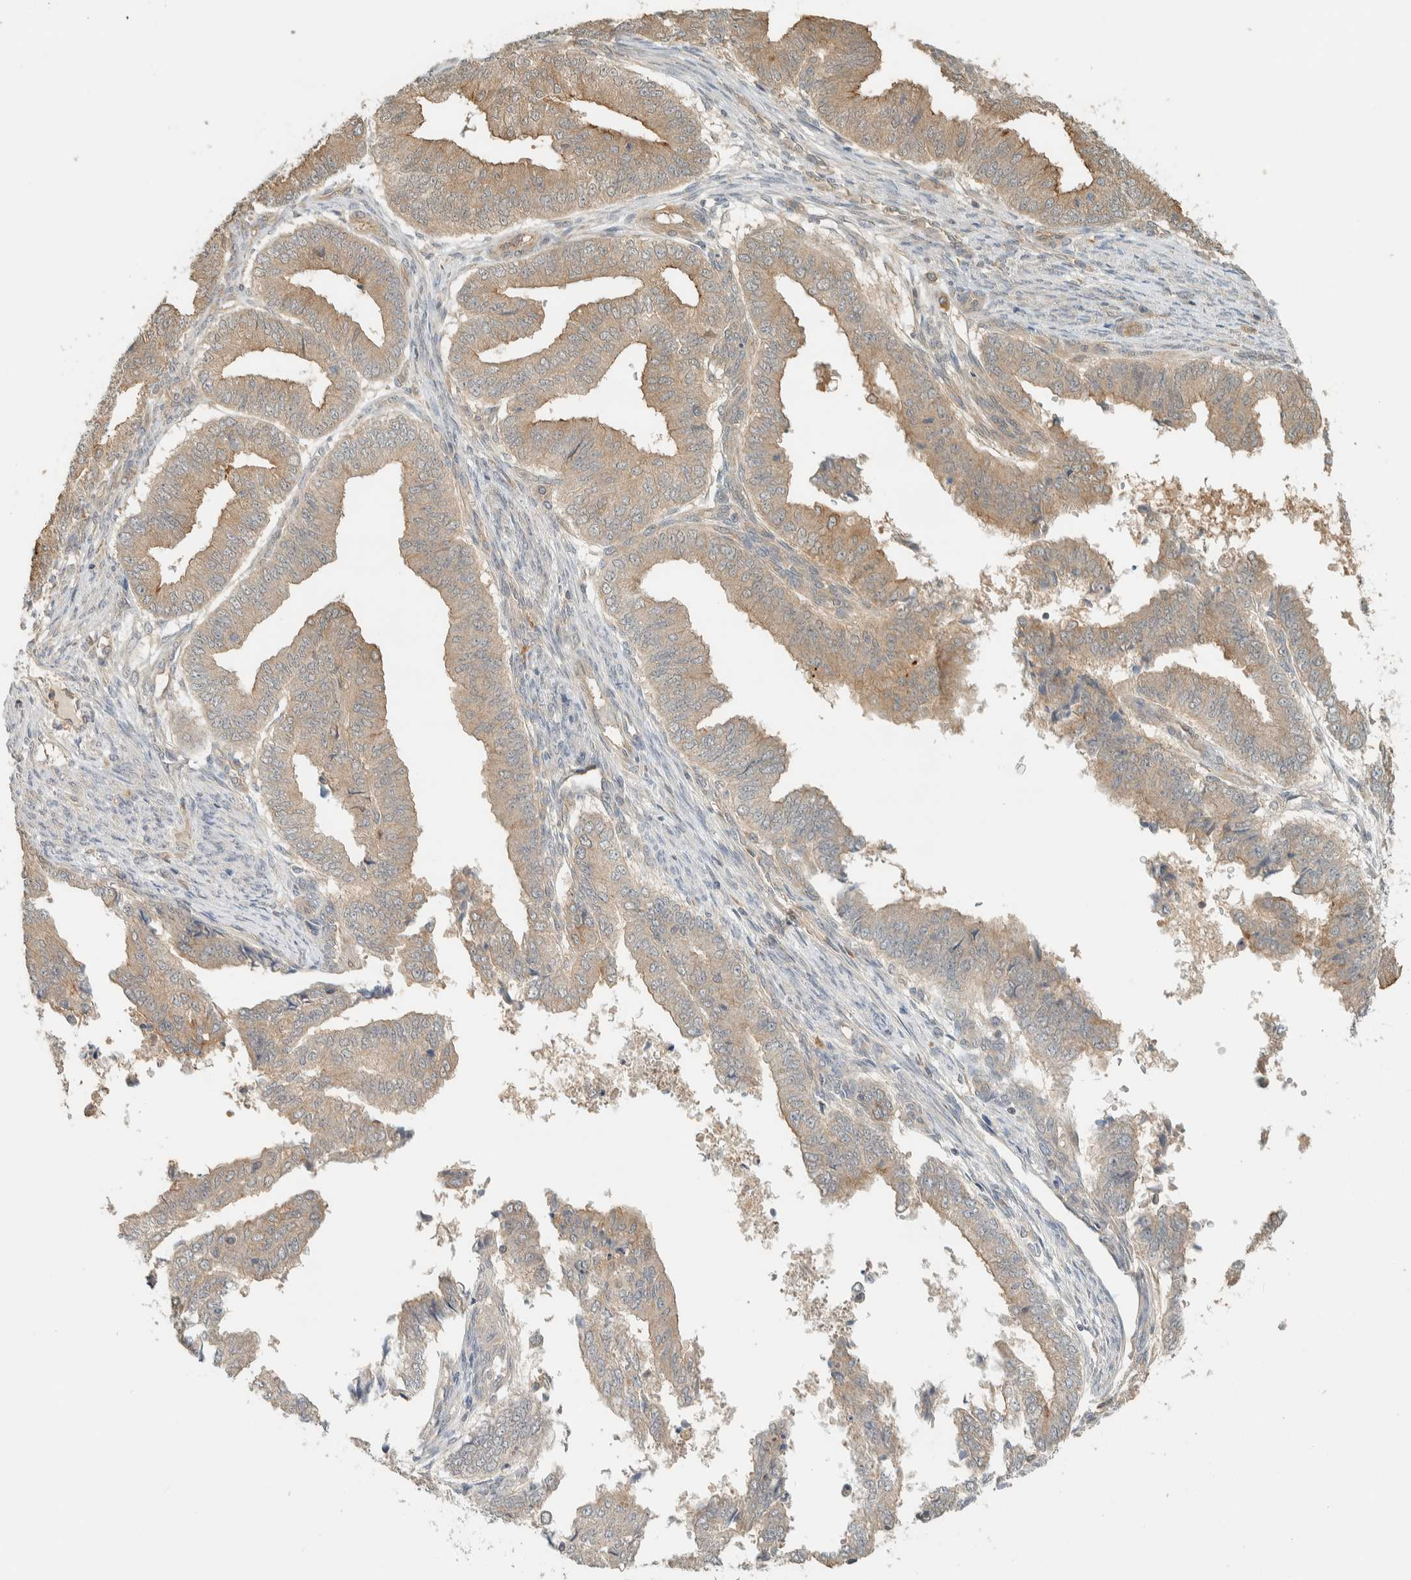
{"staining": {"intensity": "weak", "quantity": "25%-75%", "location": "cytoplasmic/membranous"}, "tissue": "endometrial cancer", "cell_type": "Tumor cells", "image_type": "cancer", "snomed": [{"axis": "morphology", "description": "Polyp, NOS"}, {"axis": "morphology", "description": "Adenocarcinoma, NOS"}, {"axis": "morphology", "description": "Adenoma, NOS"}, {"axis": "topography", "description": "Endometrium"}], "caption": "Immunohistochemistry (IHC) photomicrograph of neoplastic tissue: human endometrial polyp stained using IHC shows low levels of weak protein expression localized specifically in the cytoplasmic/membranous of tumor cells, appearing as a cytoplasmic/membranous brown color.", "gene": "RAB11FIP1", "patient": {"sex": "female", "age": 79}}